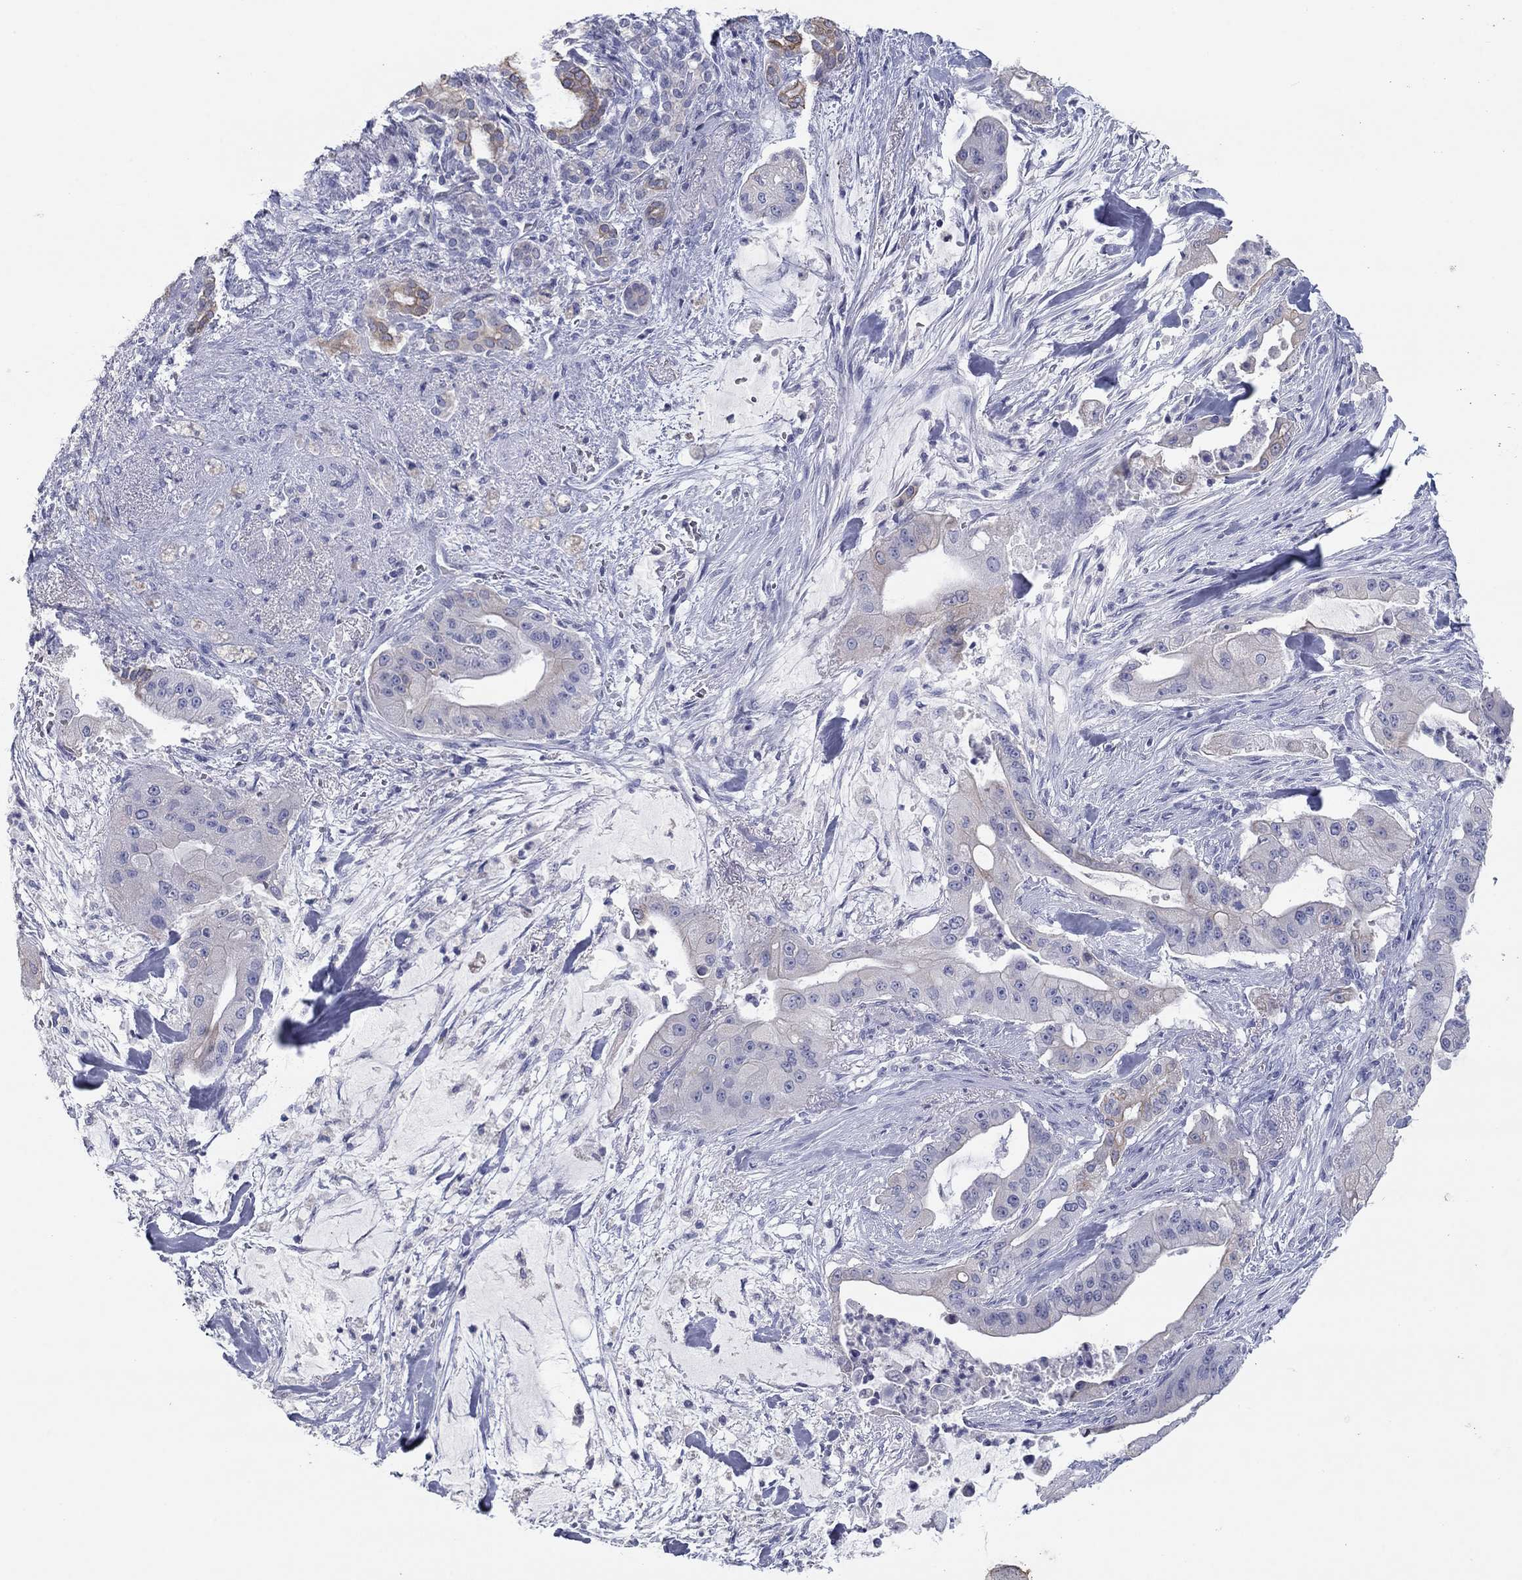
{"staining": {"intensity": "weak", "quantity": "<25%", "location": "cytoplasmic/membranous"}, "tissue": "pancreatic cancer", "cell_type": "Tumor cells", "image_type": "cancer", "snomed": [{"axis": "morphology", "description": "Normal tissue, NOS"}, {"axis": "morphology", "description": "Inflammation, NOS"}, {"axis": "morphology", "description": "Adenocarcinoma, NOS"}, {"axis": "topography", "description": "Pancreas"}], "caption": "Tumor cells show no significant staining in adenocarcinoma (pancreatic).", "gene": "KRT75", "patient": {"sex": "male", "age": 57}}